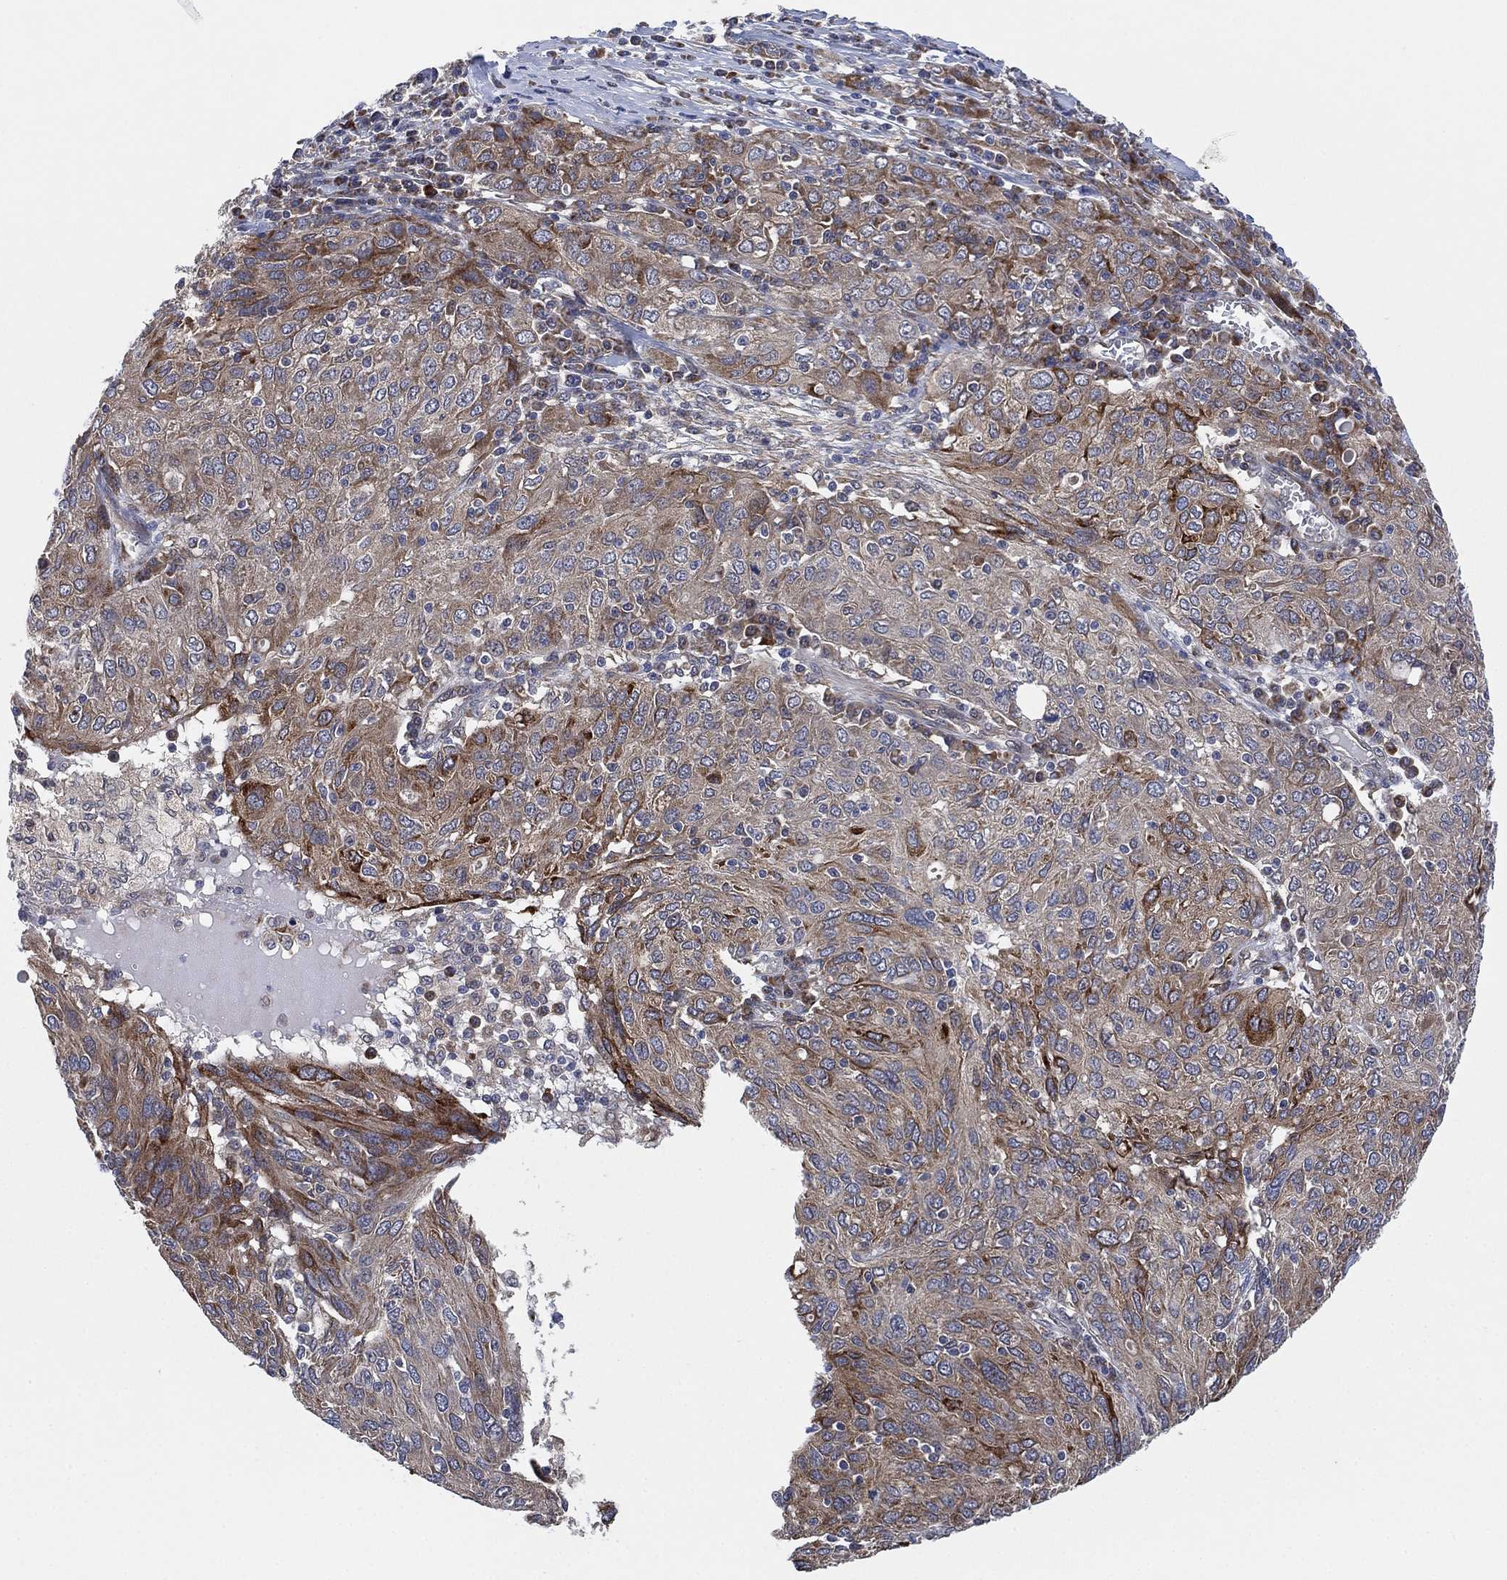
{"staining": {"intensity": "moderate", "quantity": "<25%", "location": "cytoplasmic/membranous"}, "tissue": "ovarian cancer", "cell_type": "Tumor cells", "image_type": "cancer", "snomed": [{"axis": "morphology", "description": "Carcinoma, endometroid"}, {"axis": "topography", "description": "Ovary"}], "caption": "DAB (3,3'-diaminobenzidine) immunohistochemical staining of human endometroid carcinoma (ovarian) reveals moderate cytoplasmic/membranous protein positivity in about <25% of tumor cells.", "gene": "FES", "patient": {"sex": "female", "age": 50}}